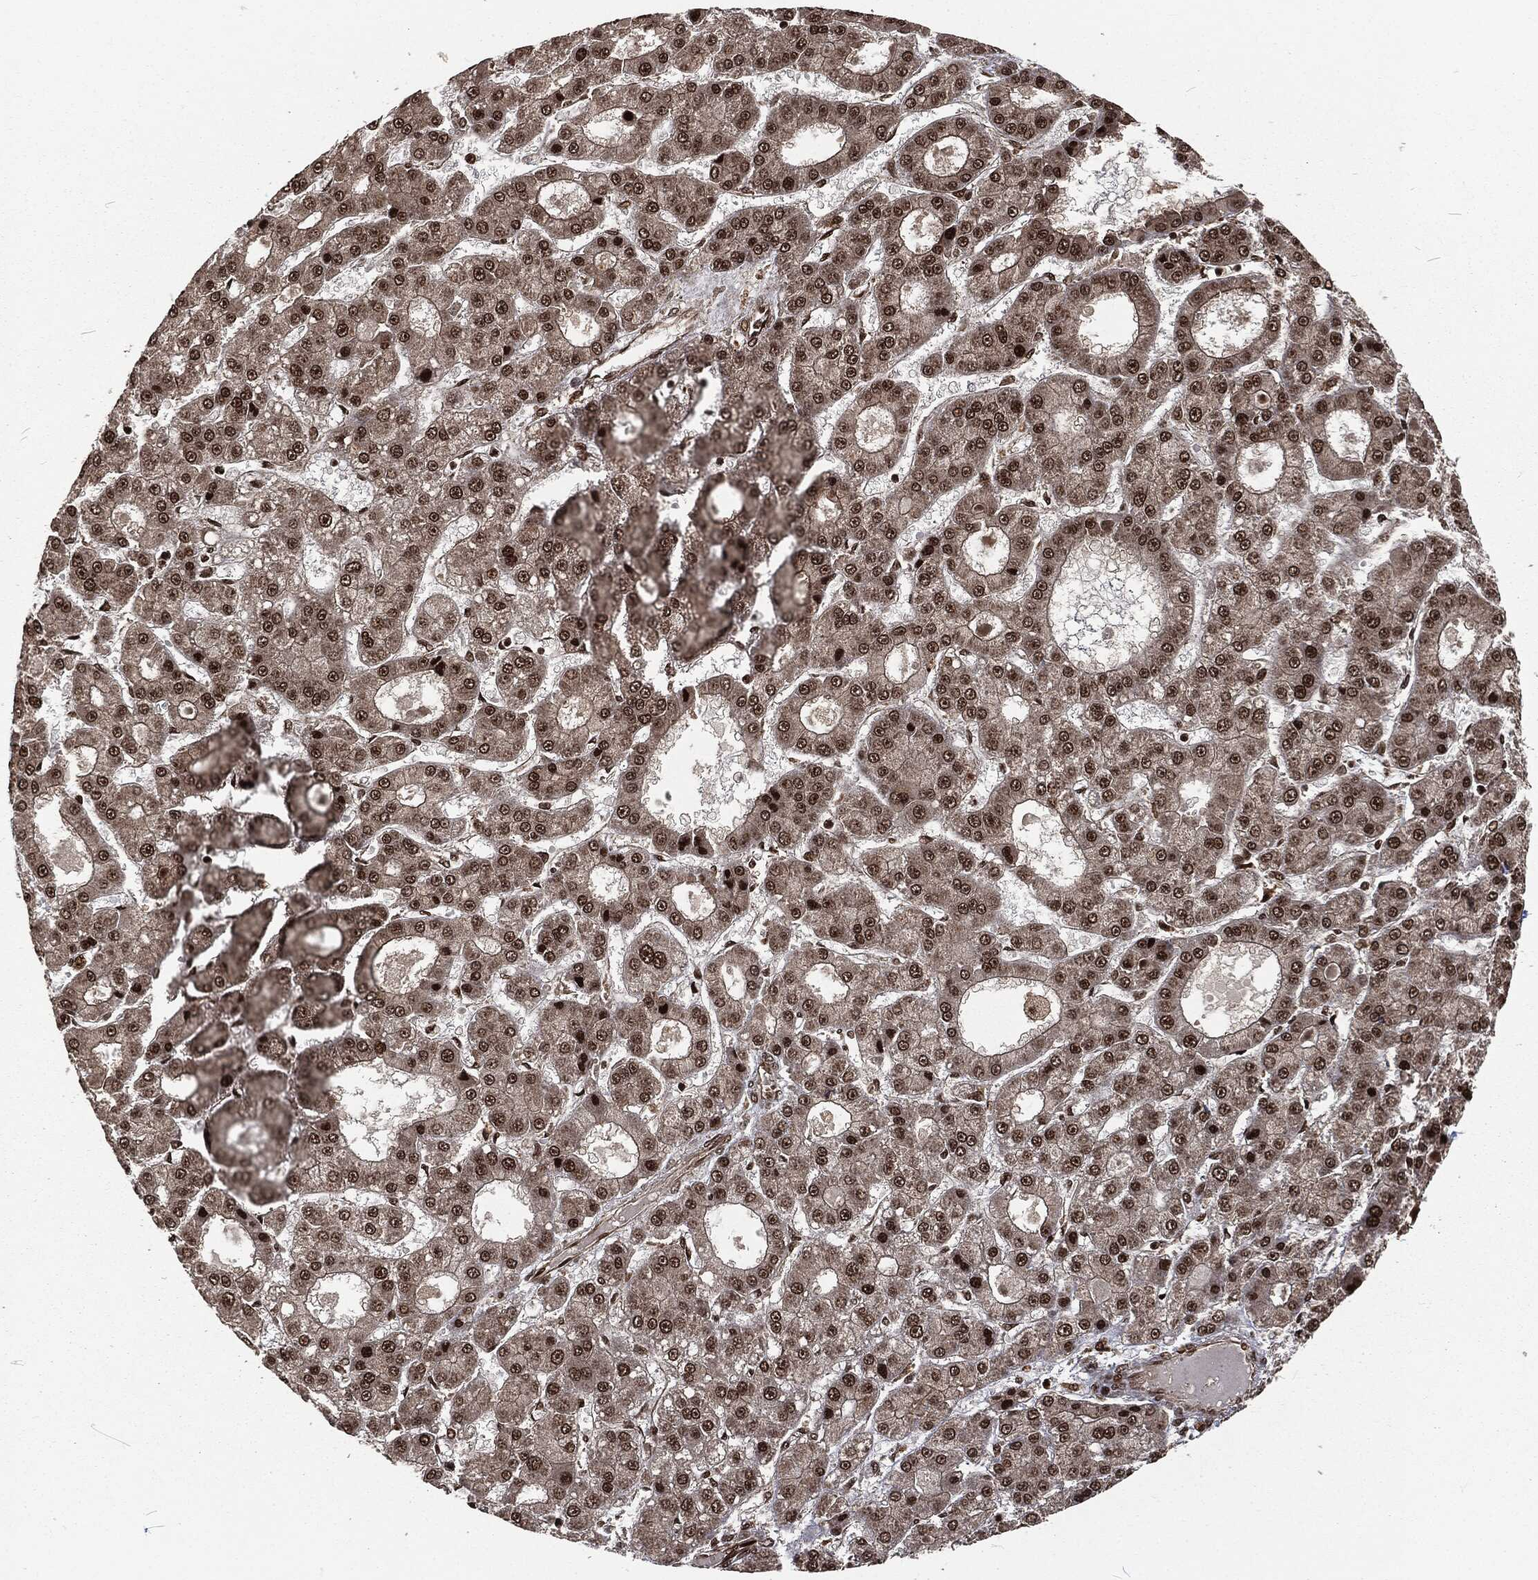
{"staining": {"intensity": "strong", "quantity": "<25%", "location": "nuclear"}, "tissue": "liver cancer", "cell_type": "Tumor cells", "image_type": "cancer", "snomed": [{"axis": "morphology", "description": "Carcinoma, Hepatocellular, NOS"}, {"axis": "topography", "description": "Liver"}], "caption": "Approximately <25% of tumor cells in human liver cancer display strong nuclear protein positivity as visualized by brown immunohistochemical staining.", "gene": "NGRN", "patient": {"sex": "male", "age": 70}}